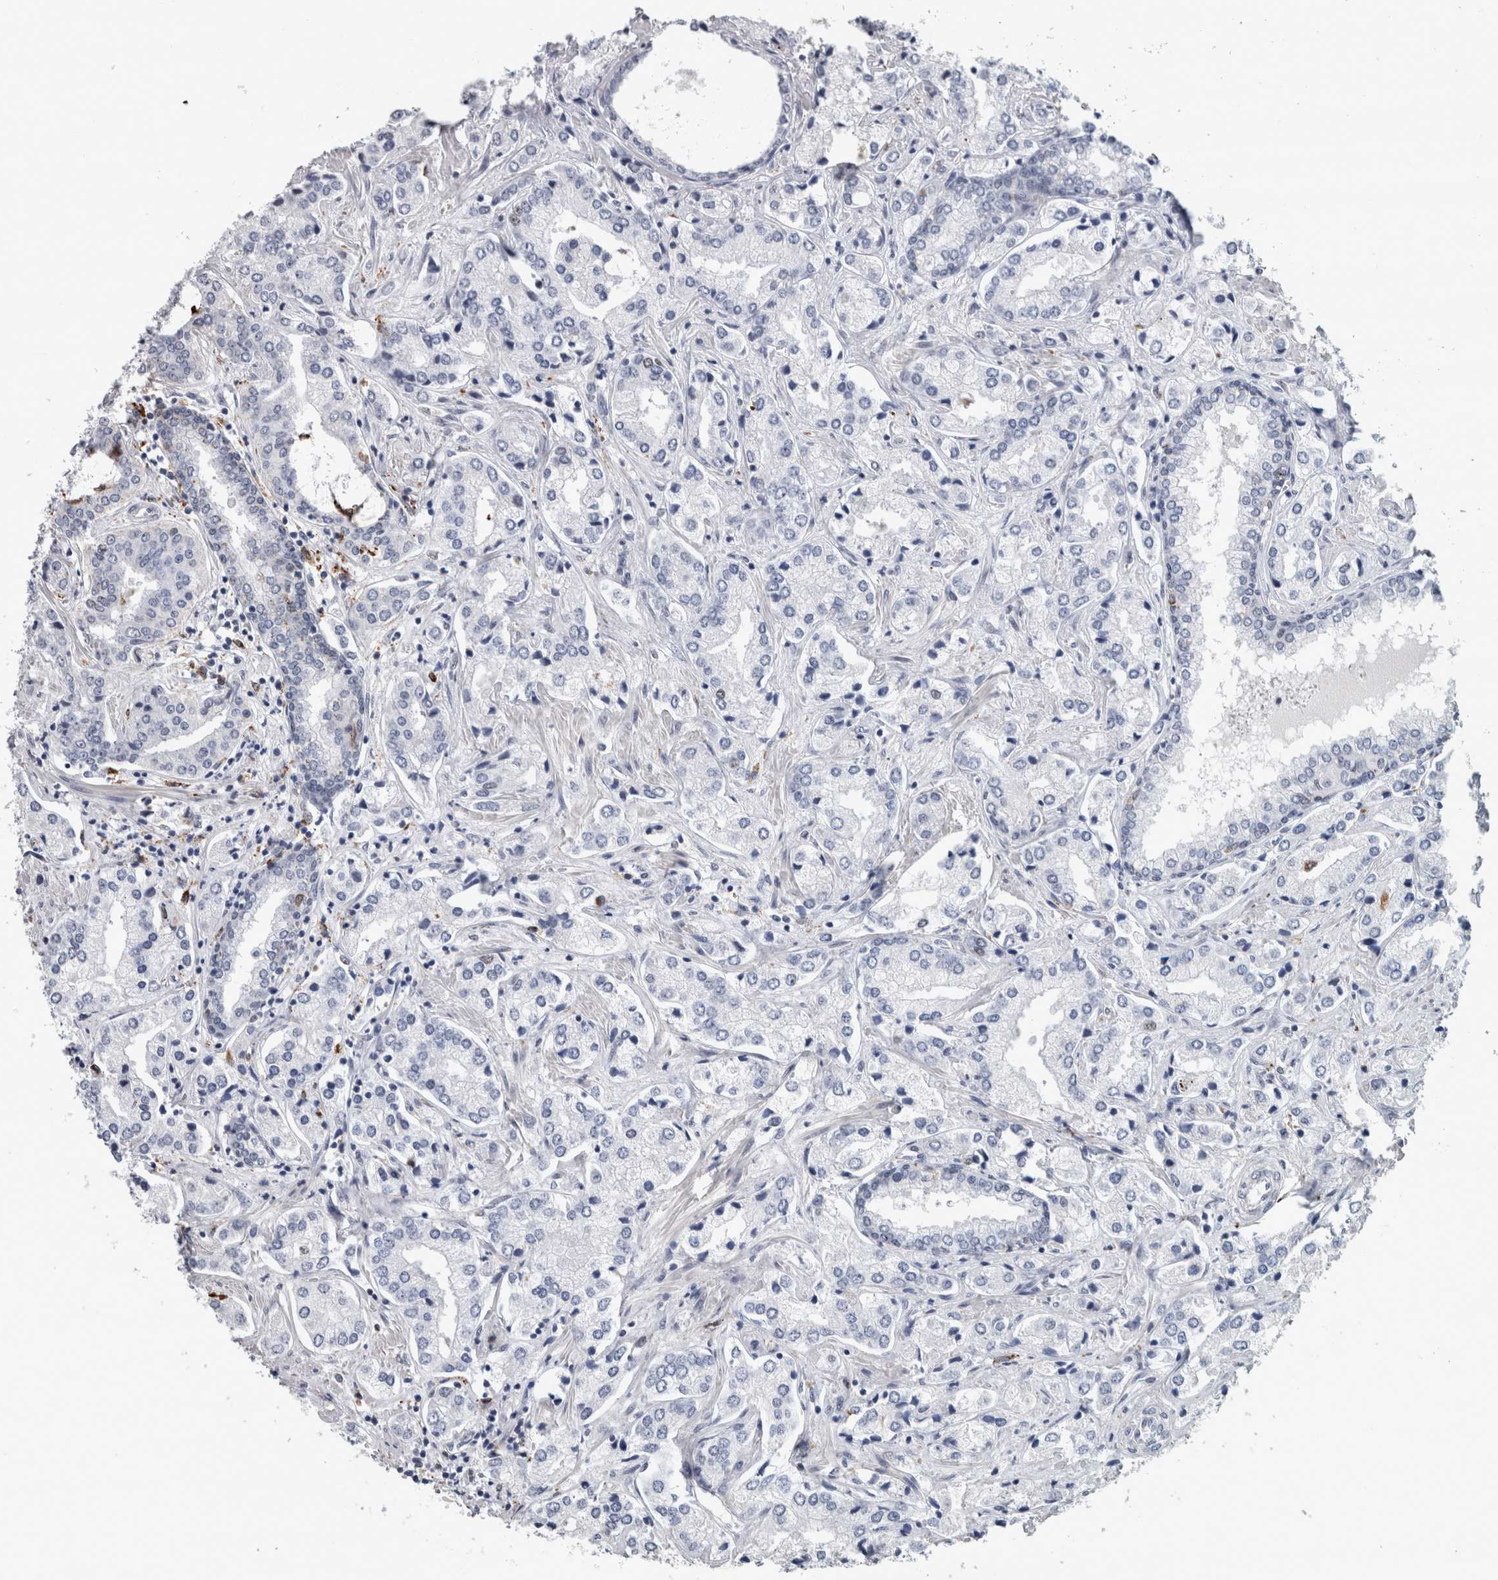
{"staining": {"intensity": "negative", "quantity": "none", "location": "none"}, "tissue": "prostate cancer", "cell_type": "Tumor cells", "image_type": "cancer", "snomed": [{"axis": "morphology", "description": "Adenocarcinoma, High grade"}, {"axis": "topography", "description": "Prostate"}], "caption": "Immunohistochemistry image of neoplastic tissue: human adenocarcinoma (high-grade) (prostate) stained with DAB (3,3'-diaminobenzidine) demonstrates no significant protein positivity in tumor cells.", "gene": "POLD2", "patient": {"sex": "male", "age": 66}}